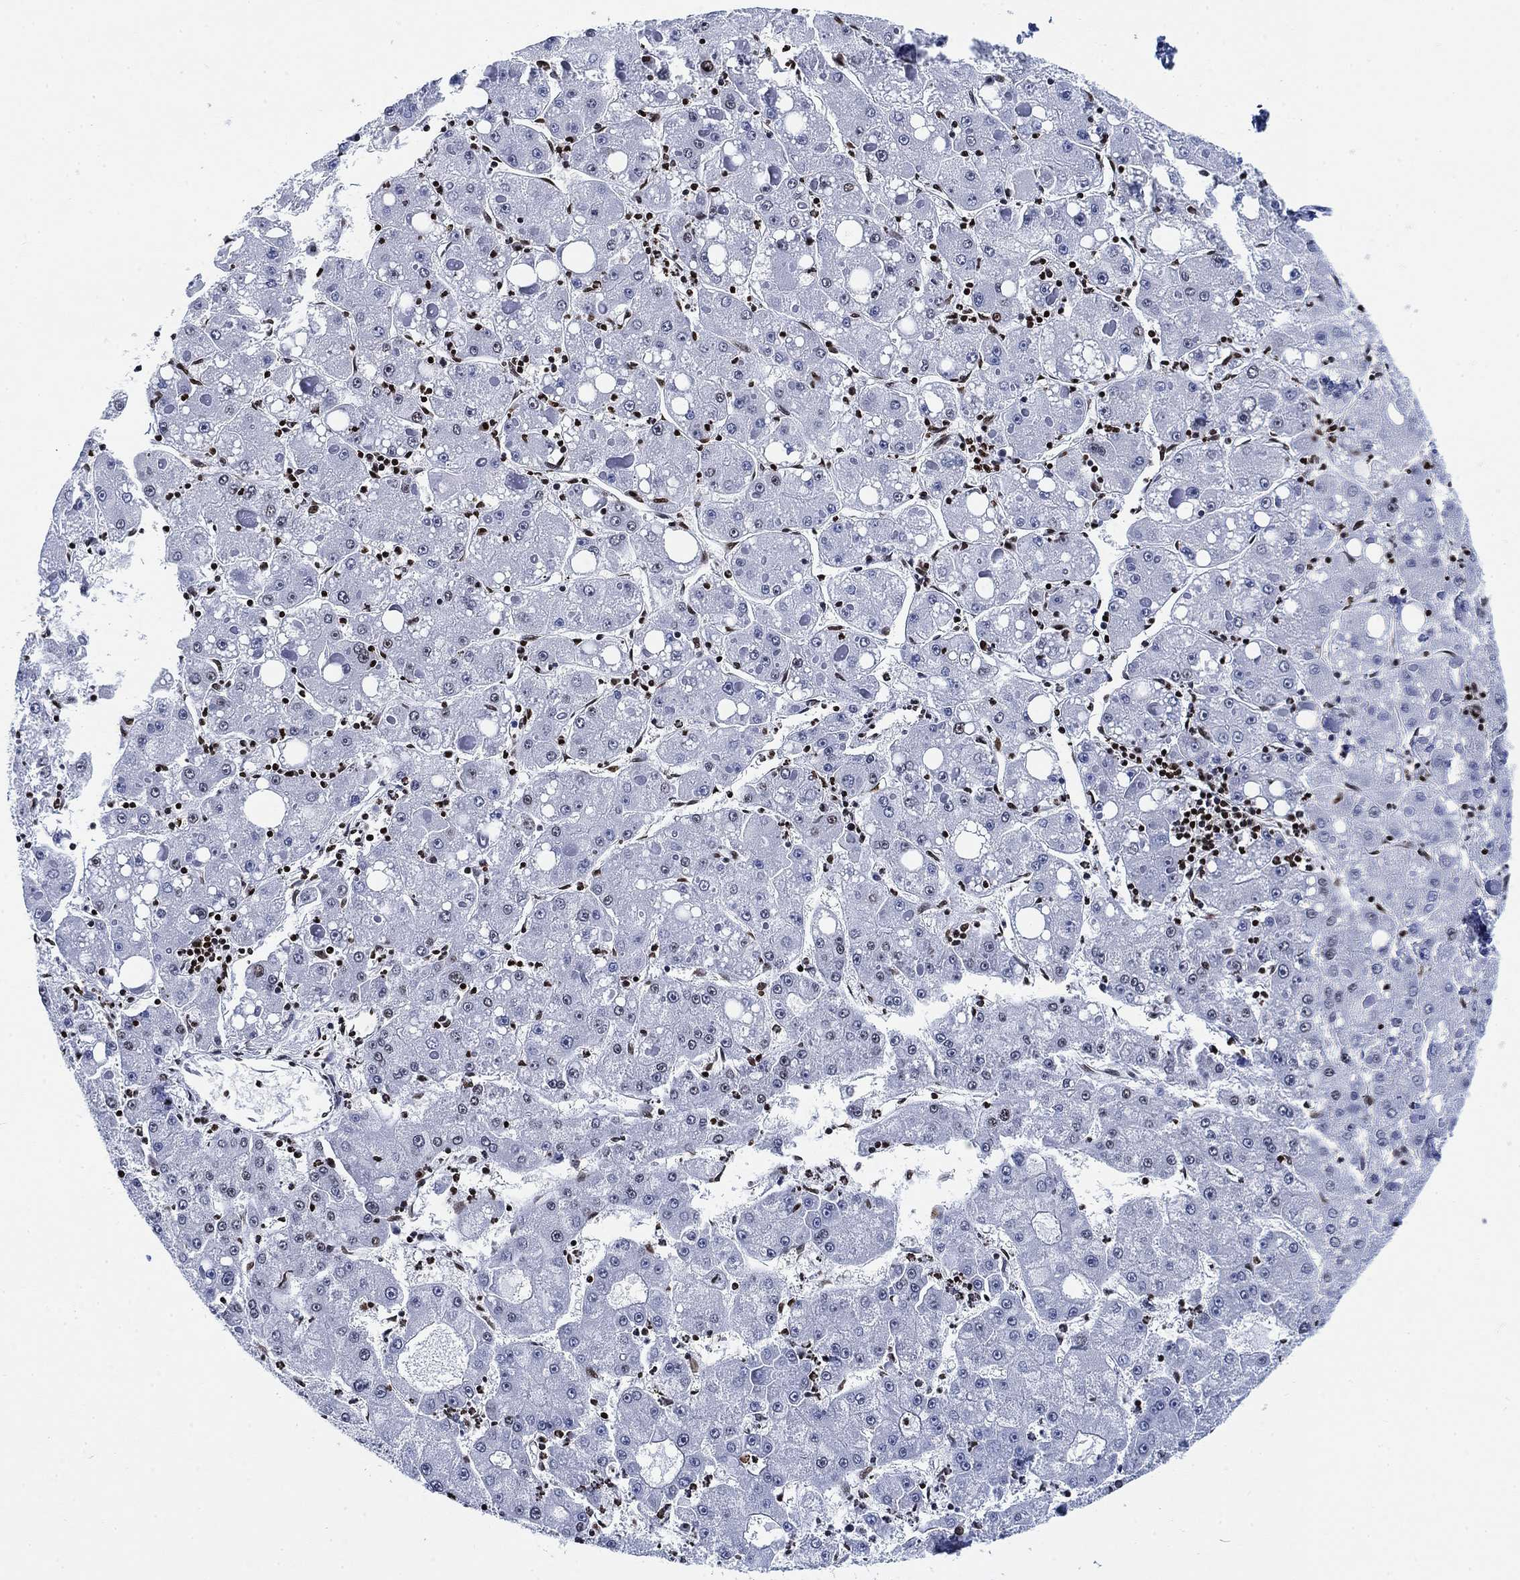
{"staining": {"intensity": "negative", "quantity": "none", "location": "none"}, "tissue": "liver cancer", "cell_type": "Tumor cells", "image_type": "cancer", "snomed": [{"axis": "morphology", "description": "Carcinoma, Hepatocellular, NOS"}, {"axis": "topography", "description": "Liver"}], "caption": "Tumor cells are negative for protein expression in human liver cancer.", "gene": "H1-10", "patient": {"sex": "male", "age": 73}}